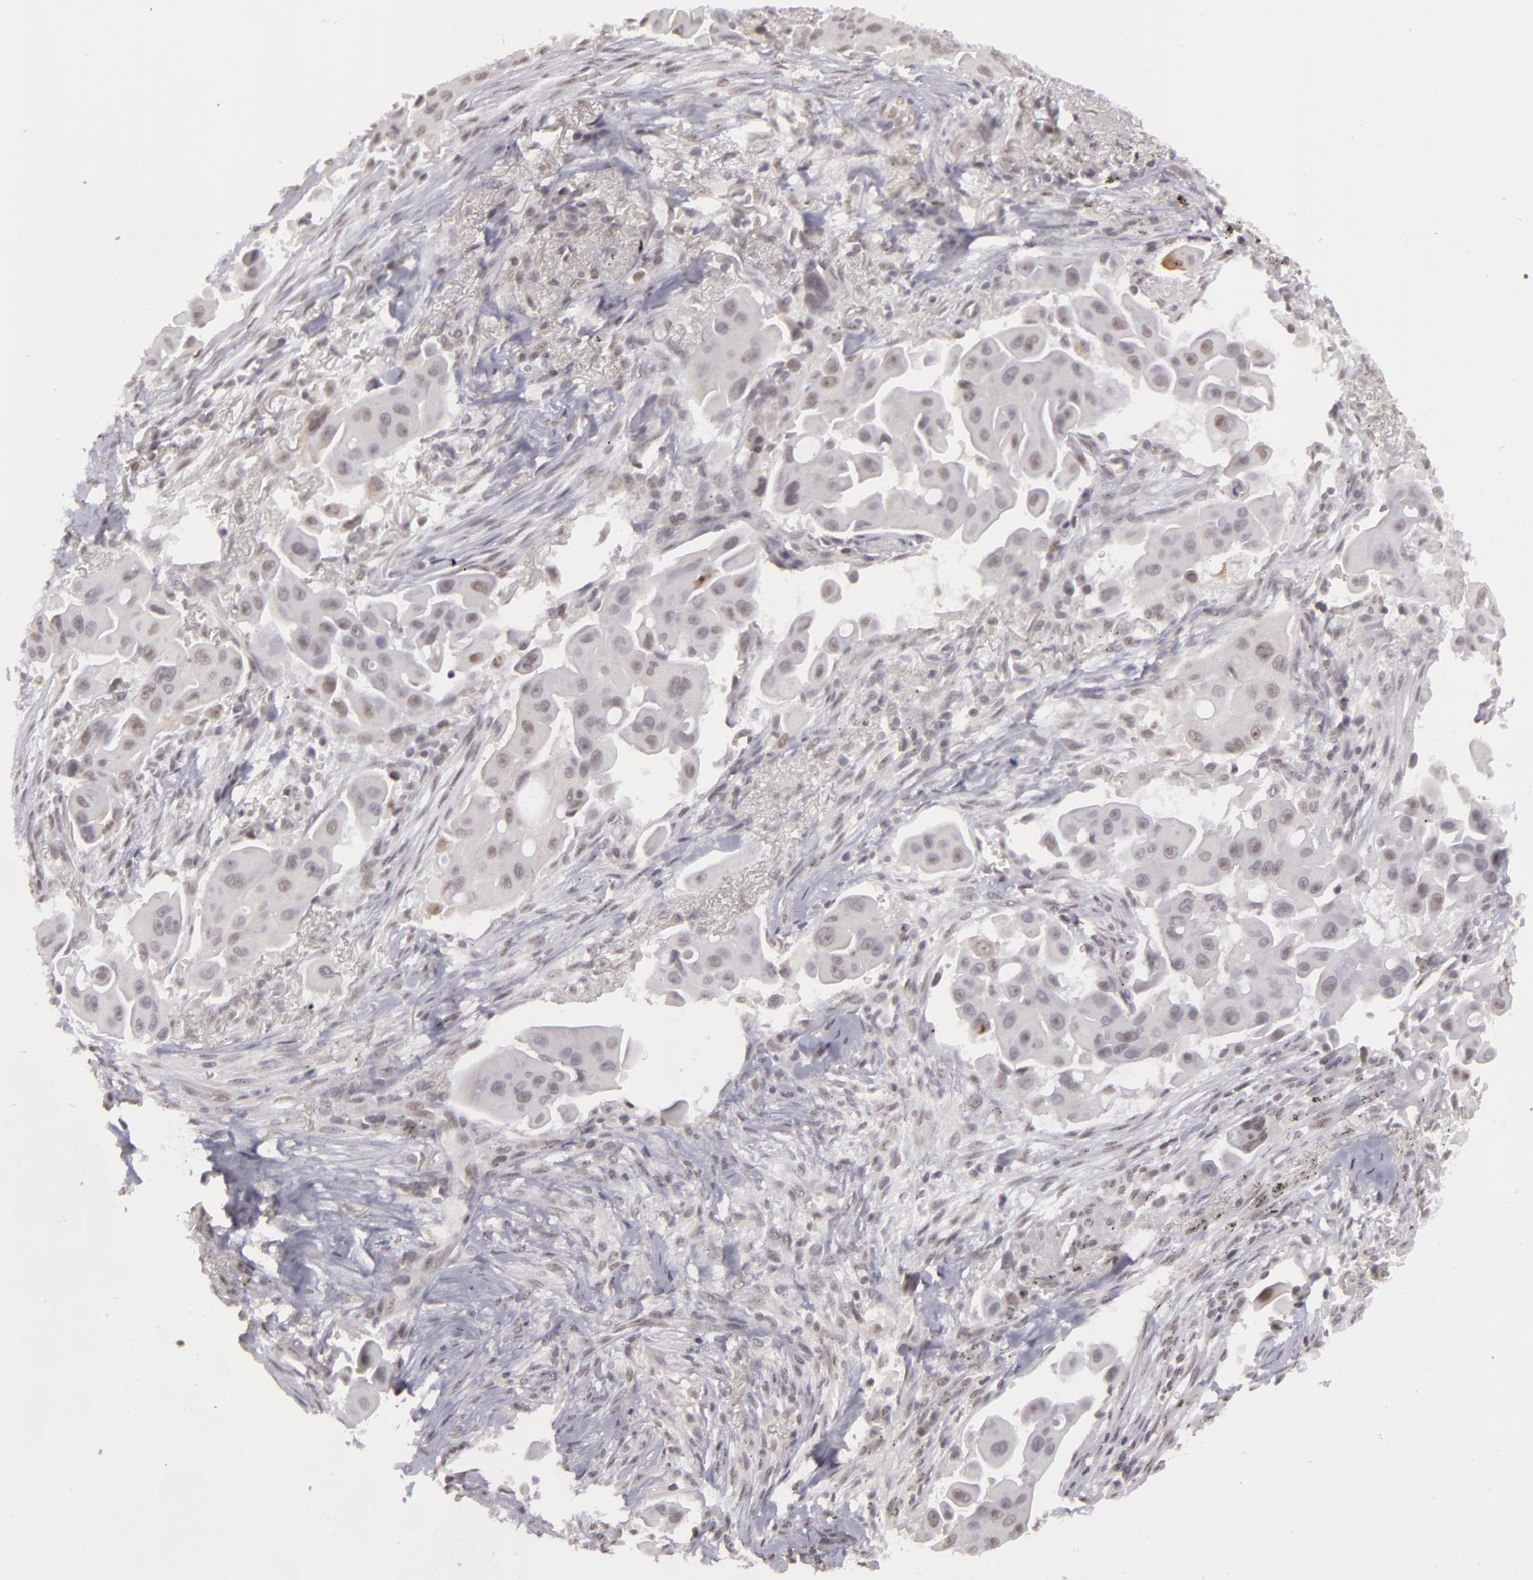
{"staining": {"intensity": "weak", "quantity": "<25%", "location": "nuclear"}, "tissue": "lung cancer", "cell_type": "Tumor cells", "image_type": "cancer", "snomed": [{"axis": "morphology", "description": "Adenocarcinoma, NOS"}, {"axis": "topography", "description": "Lung"}], "caption": "This histopathology image is of lung cancer (adenocarcinoma) stained with immunohistochemistry to label a protein in brown with the nuclei are counter-stained blue. There is no staining in tumor cells.", "gene": "RRP7A", "patient": {"sex": "male", "age": 68}}